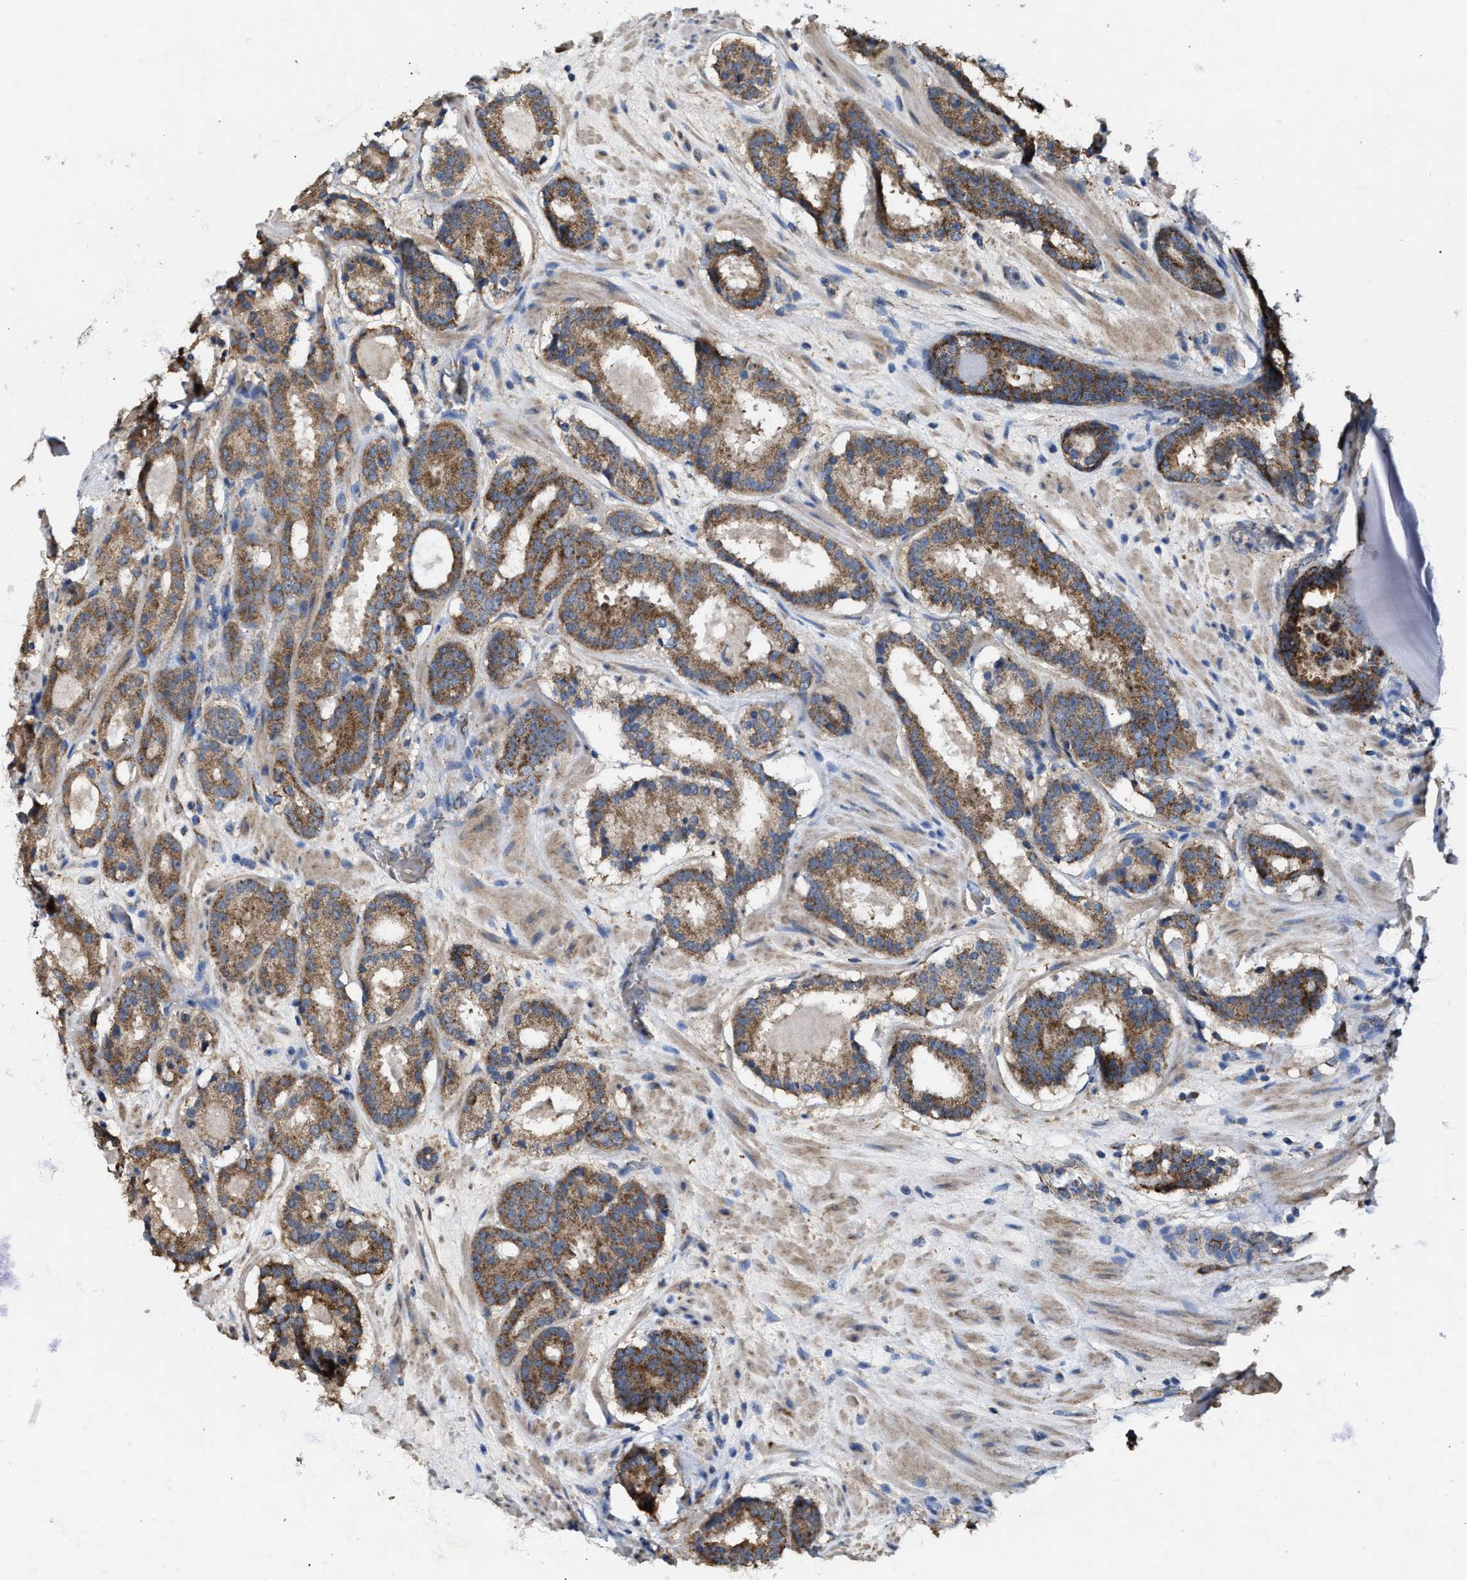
{"staining": {"intensity": "moderate", "quantity": ">75%", "location": "cytoplasmic/membranous"}, "tissue": "prostate cancer", "cell_type": "Tumor cells", "image_type": "cancer", "snomed": [{"axis": "morphology", "description": "Adenocarcinoma, Low grade"}, {"axis": "topography", "description": "Prostate"}], "caption": "Moderate cytoplasmic/membranous protein staining is appreciated in approximately >75% of tumor cells in adenocarcinoma (low-grade) (prostate).", "gene": "MECR", "patient": {"sex": "male", "age": 69}}